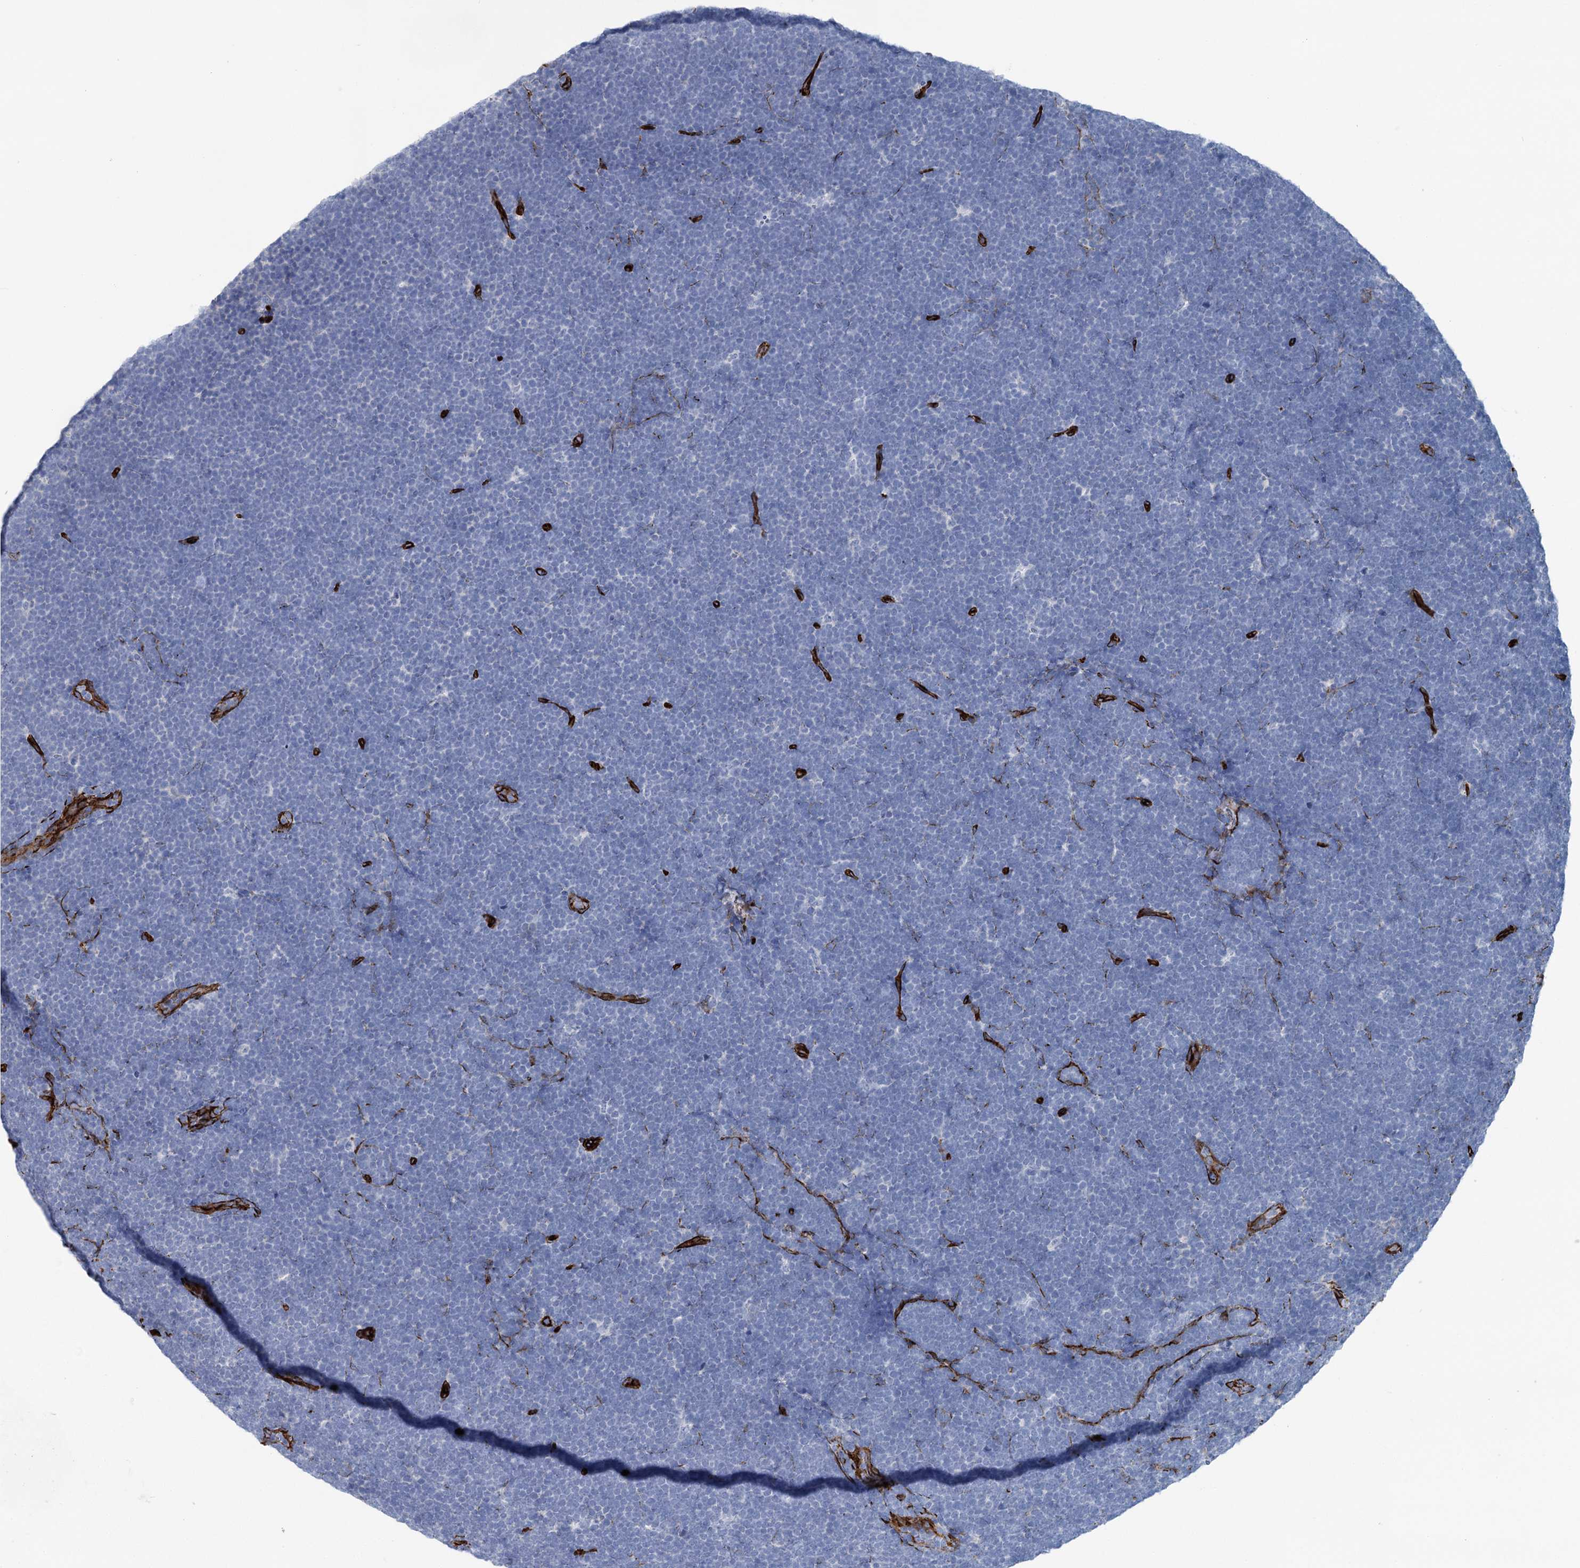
{"staining": {"intensity": "negative", "quantity": "none", "location": "none"}, "tissue": "lymphoma", "cell_type": "Tumor cells", "image_type": "cancer", "snomed": [{"axis": "morphology", "description": "Malignant lymphoma, non-Hodgkin's type, High grade"}, {"axis": "topography", "description": "Lymph node"}], "caption": "Immunohistochemistry of human lymphoma reveals no staining in tumor cells.", "gene": "IQSEC1", "patient": {"sex": "male", "age": 13}}